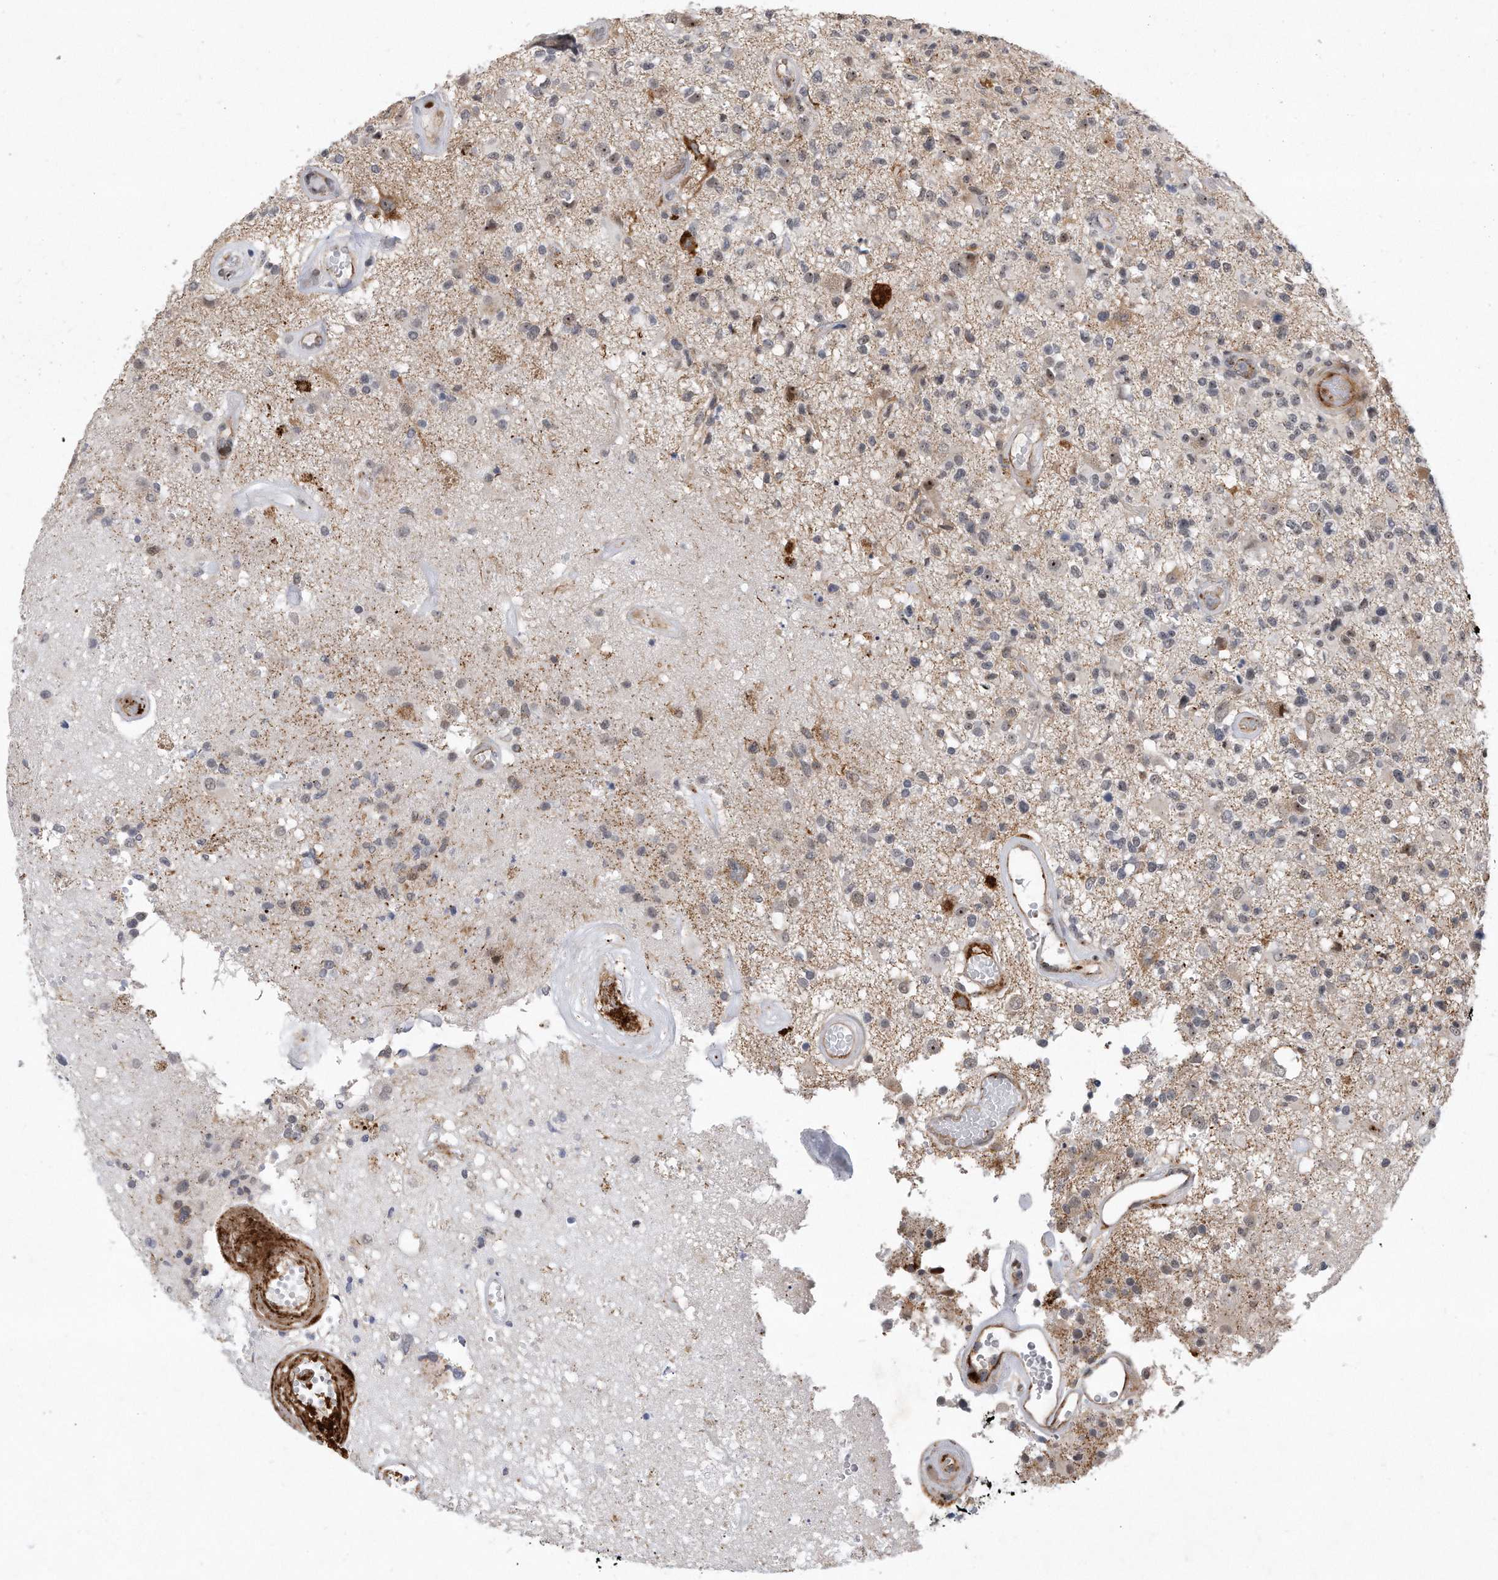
{"staining": {"intensity": "negative", "quantity": "none", "location": "none"}, "tissue": "glioma", "cell_type": "Tumor cells", "image_type": "cancer", "snomed": [{"axis": "morphology", "description": "Glioma, malignant, High grade"}, {"axis": "morphology", "description": "Glioblastoma, NOS"}, {"axis": "topography", "description": "Brain"}], "caption": "The IHC micrograph has no significant expression in tumor cells of malignant glioma (high-grade) tissue.", "gene": "PGBD2", "patient": {"sex": "male", "age": 60}}